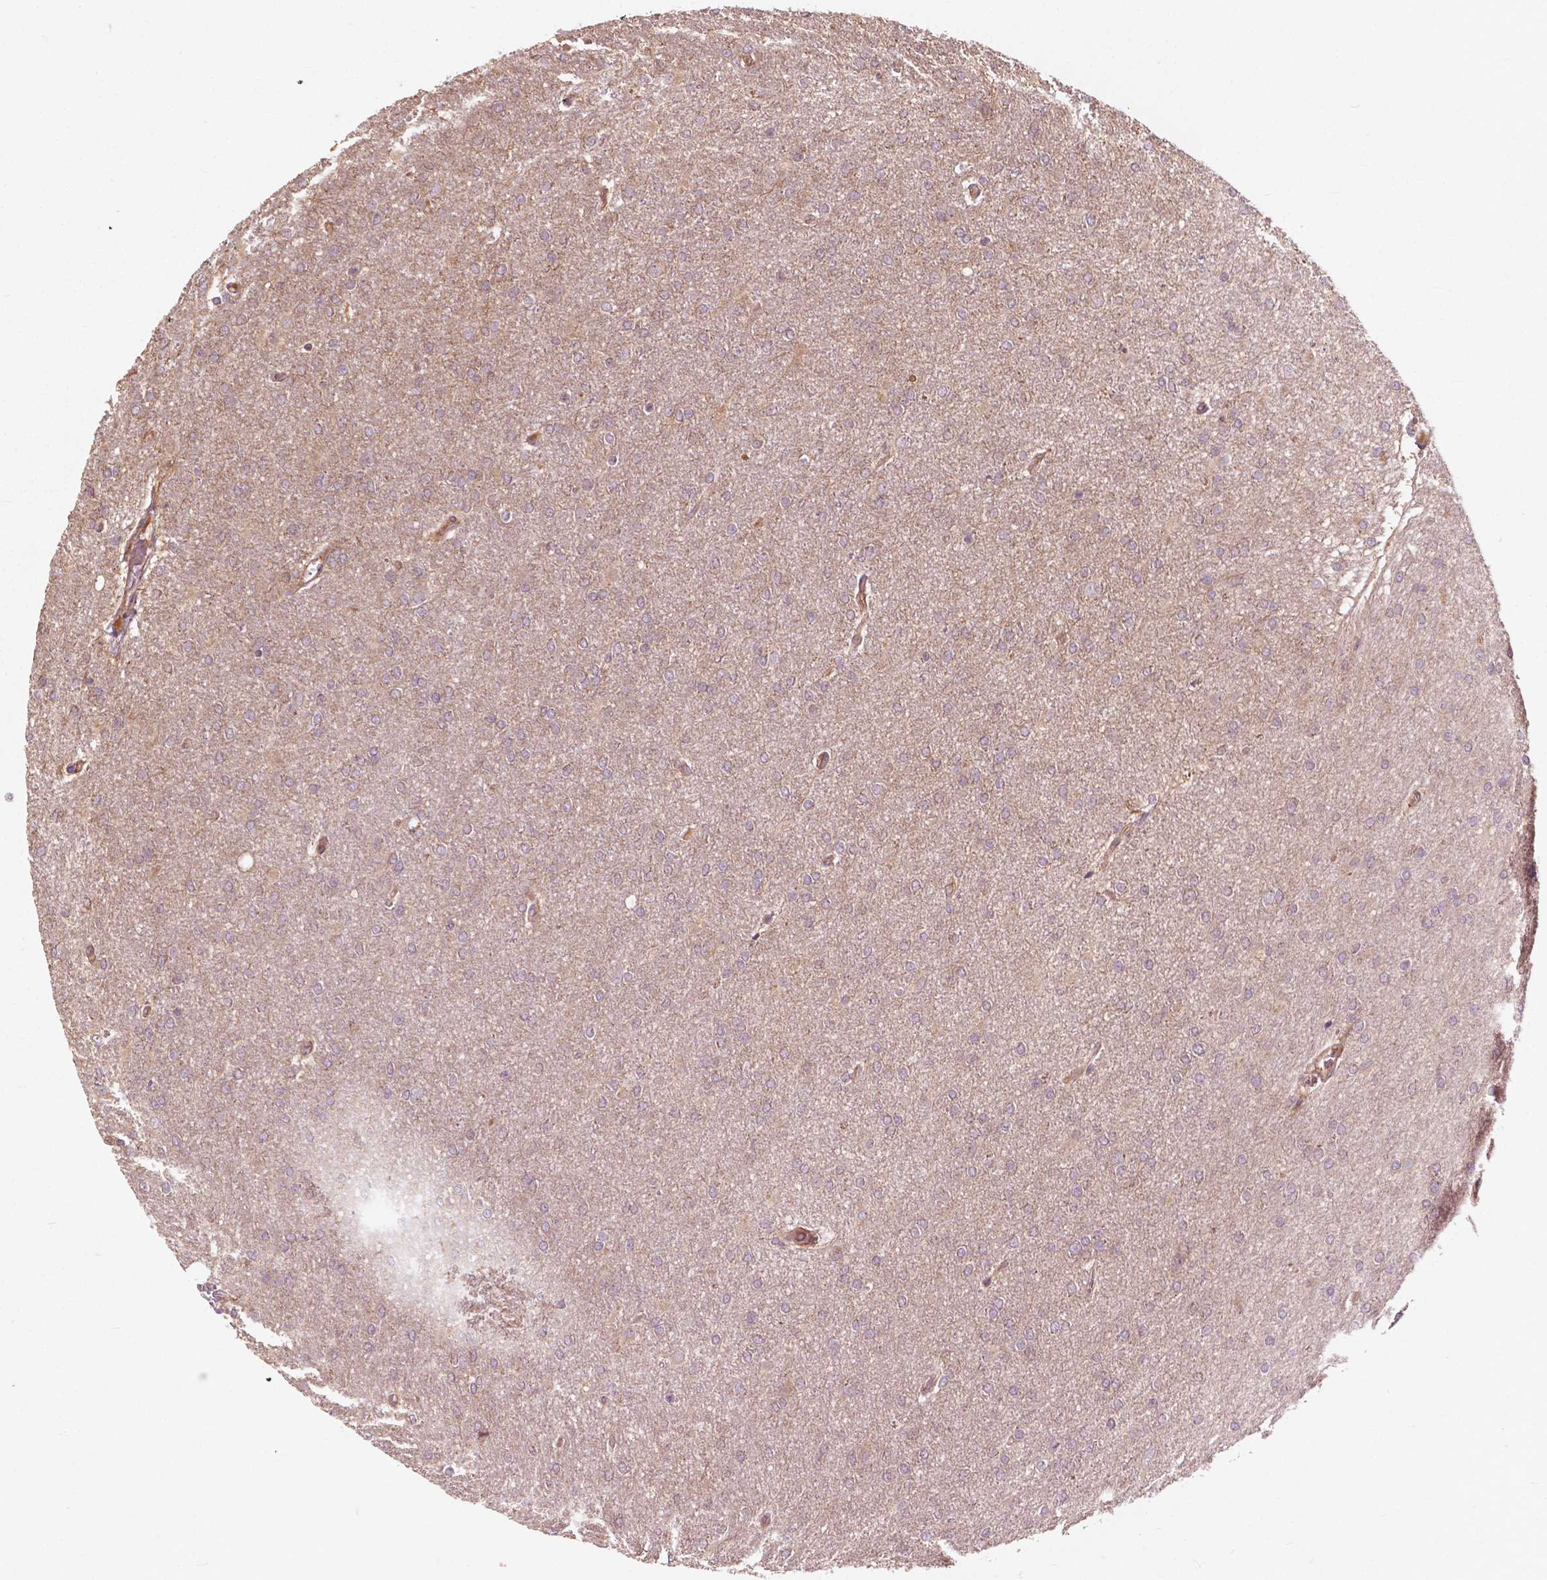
{"staining": {"intensity": "negative", "quantity": "none", "location": "none"}, "tissue": "glioma", "cell_type": "Tumor cells", "image_type": "cancer", "snomed": [{"axis": "morphology", "description": "Glioma, malignant, High grade"}, {"axis": "topography", "description": "Cerebral cortex"}], "caption": "Tumor cells show no significant protein expression in glioma.", "gene": "CDC42BPA", "patient": {"sex": "male", "age": 70}}